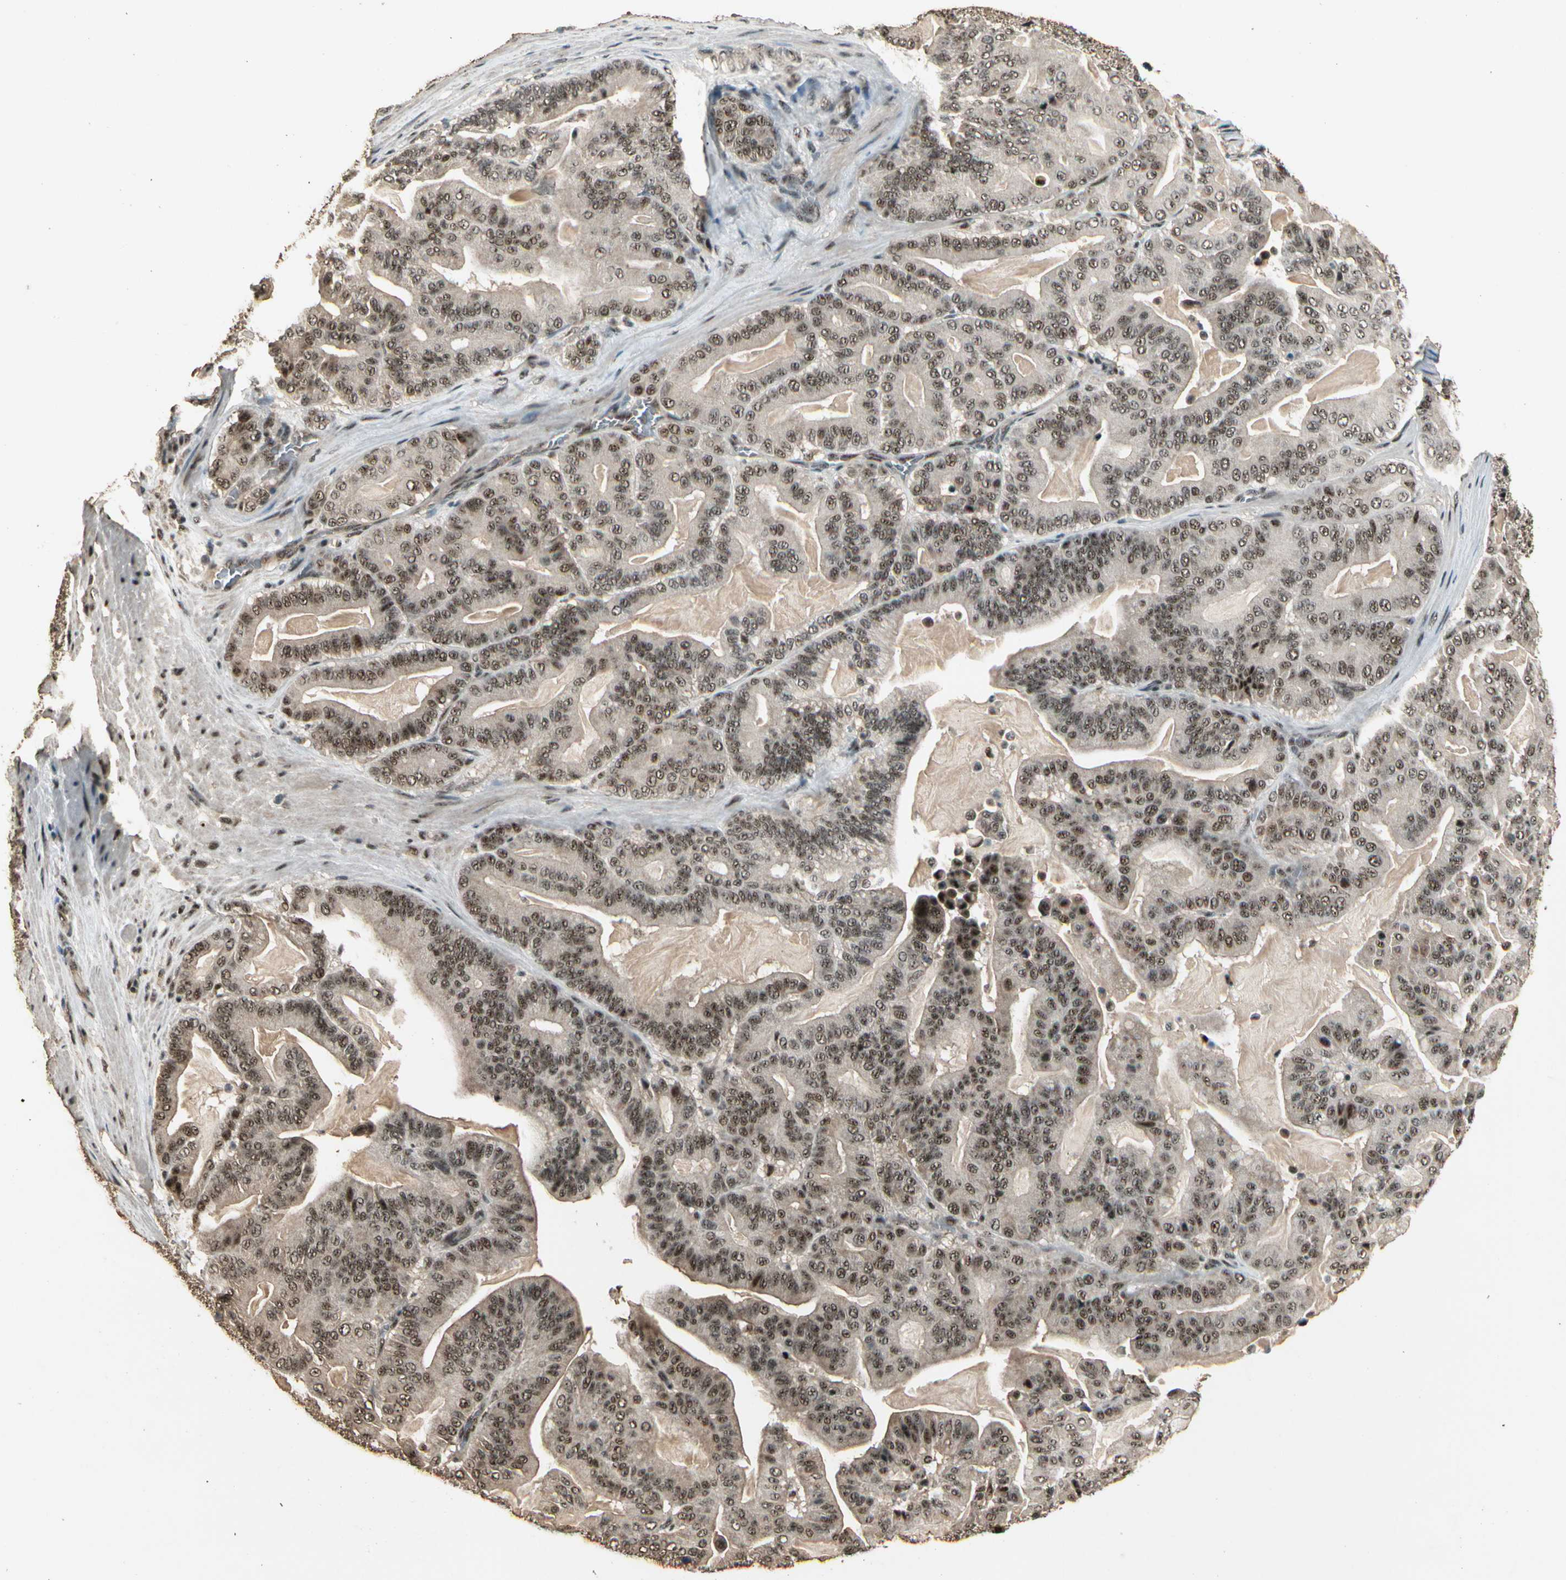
{"staining": {"intensity": "moderate", "quantity": ">75%", "location": "nuclear"}, "tissue": "pancreatic cancer", "cell_type": "Tumor cells", "image_type": "cancer", "snomed": [{"axis": "morphology", "description": "Adenocarcinoma, NOS"}, {"axis": "topography", "description": "Pancreas"}], "caption": "This is an image of IHC staining of pancreatic adenocarcinoma, which shows moderate expression in the nuclear of tumor cells.", "gene": "RBM25", "patient": {"sex": "male", "age": 63}}